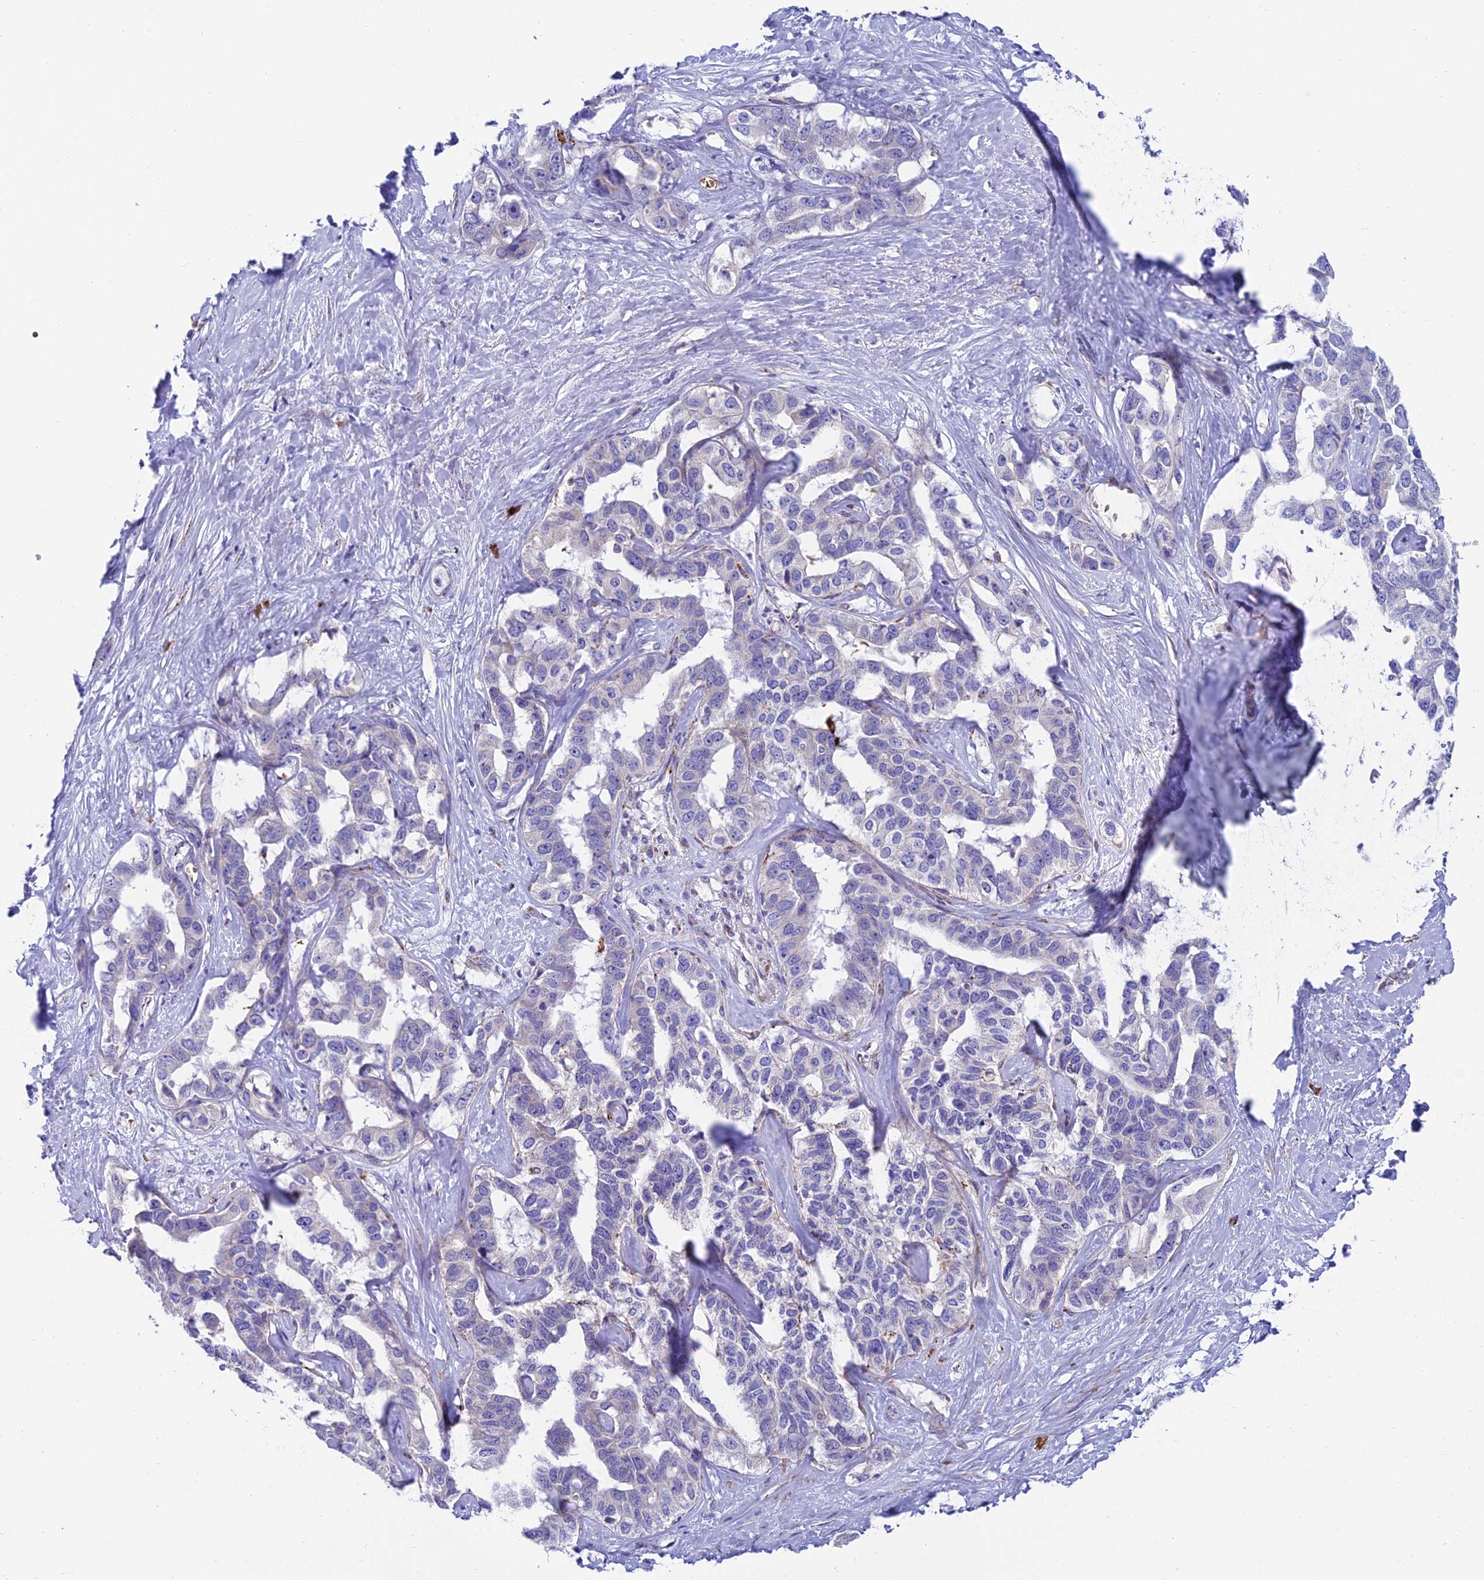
{"staining": {"intensity": "negative", "quantity": "none", "location": "none"}, "tissue": "liver cancer", "cell_type": "Tumor cells", "image_type": "cancer", "snomed": [{"axis": "morphology", "description": "Cholangiocarcinoma"}, {"axis": "topography", "description": "Liver"}], "caption": "Immunohistochemistry (IHC) of liver cancer demonstrates no positivity in tumor cells.", "gene": "MACIR", "patient": {"sex": "male", "age": 59}}